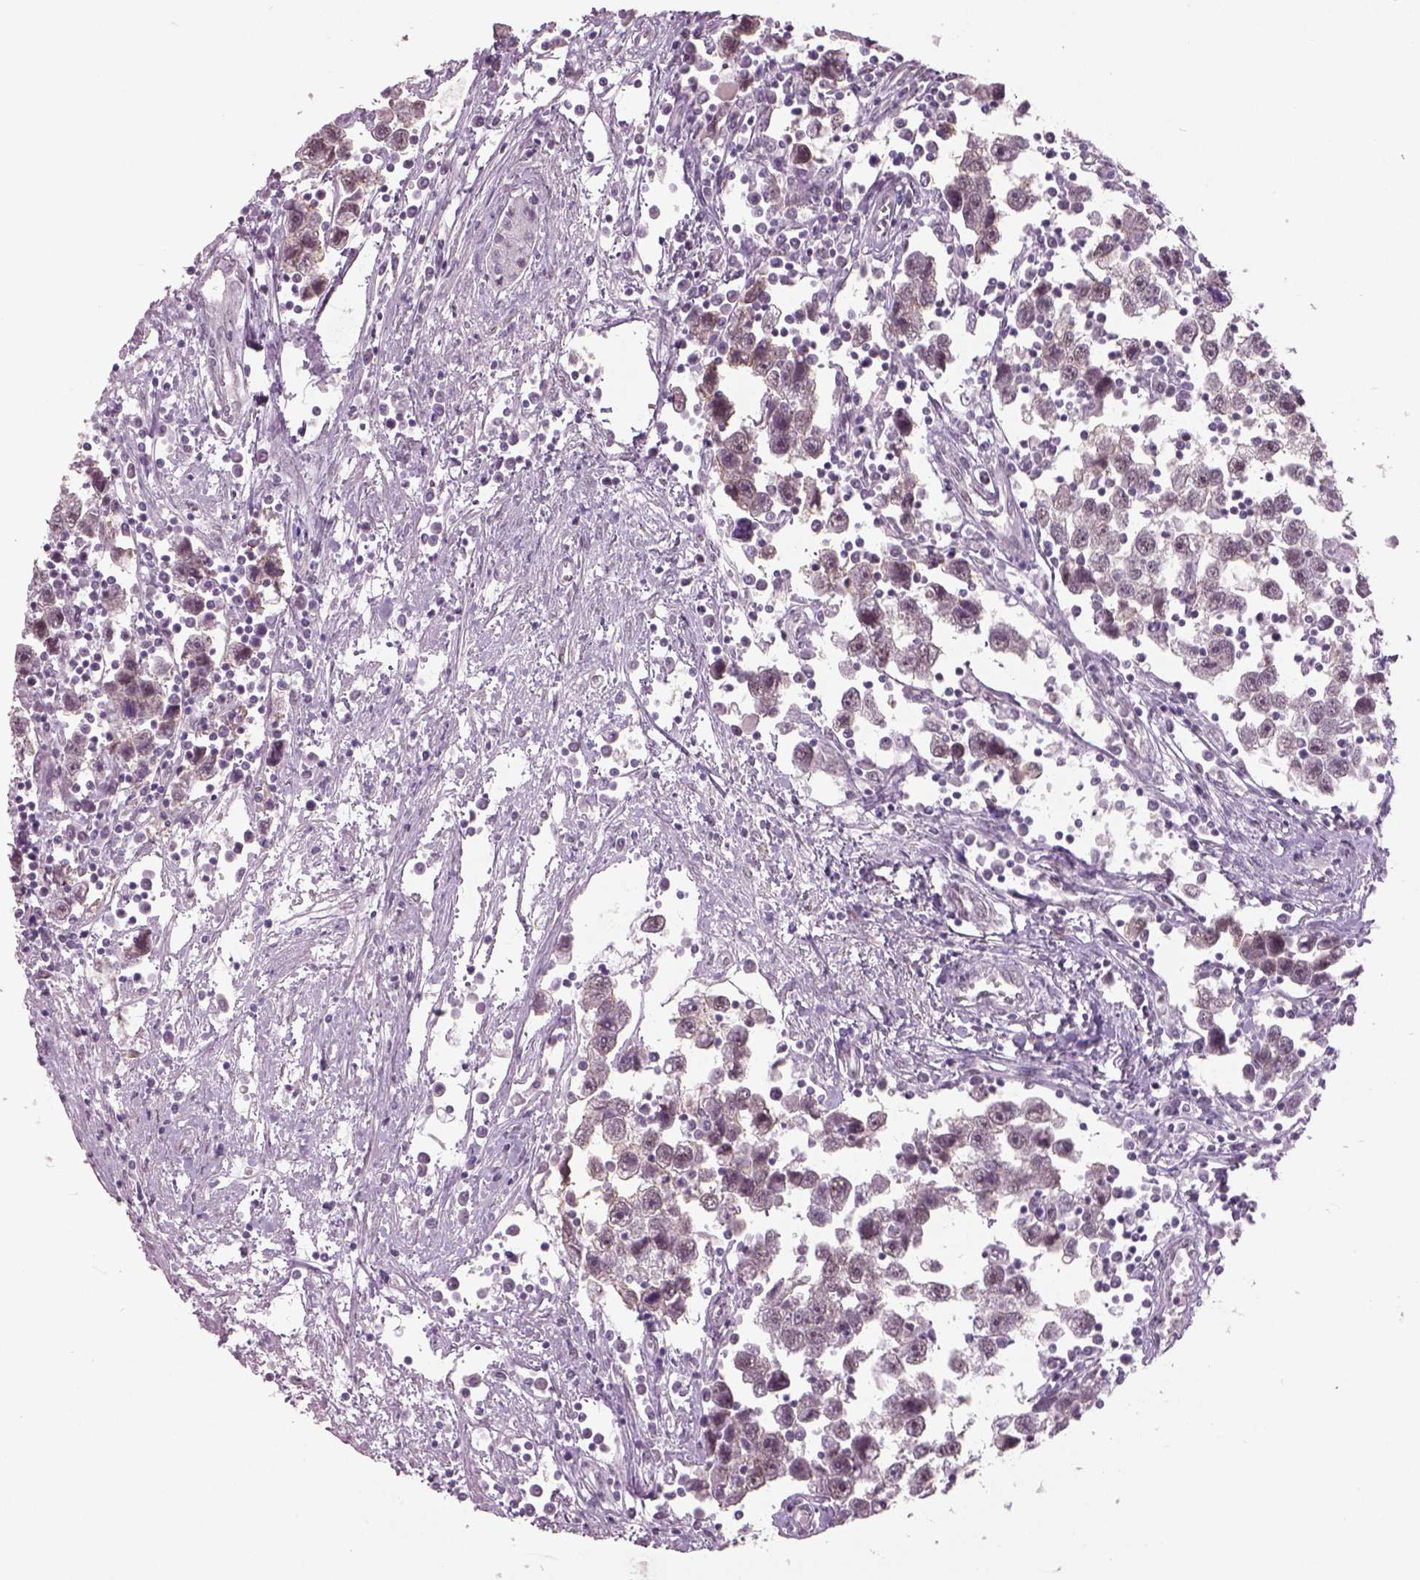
{"staining": {"intensity": "negative", "quantity": "none", "location": "none"}, "tissue": "testis cancer", "cell_type": "Tumor cells", "image_type": "cancer", "snomed": [{"axis": "morphology", "description": "Seminoma, NOS"}, {"axis": "topography", "description": "Testis"}], "caption": "The image reveals no staining of tumor cells in testis seminoma.", "gene": "NAT8", "patient": {"sex": "male", "age": 30}}